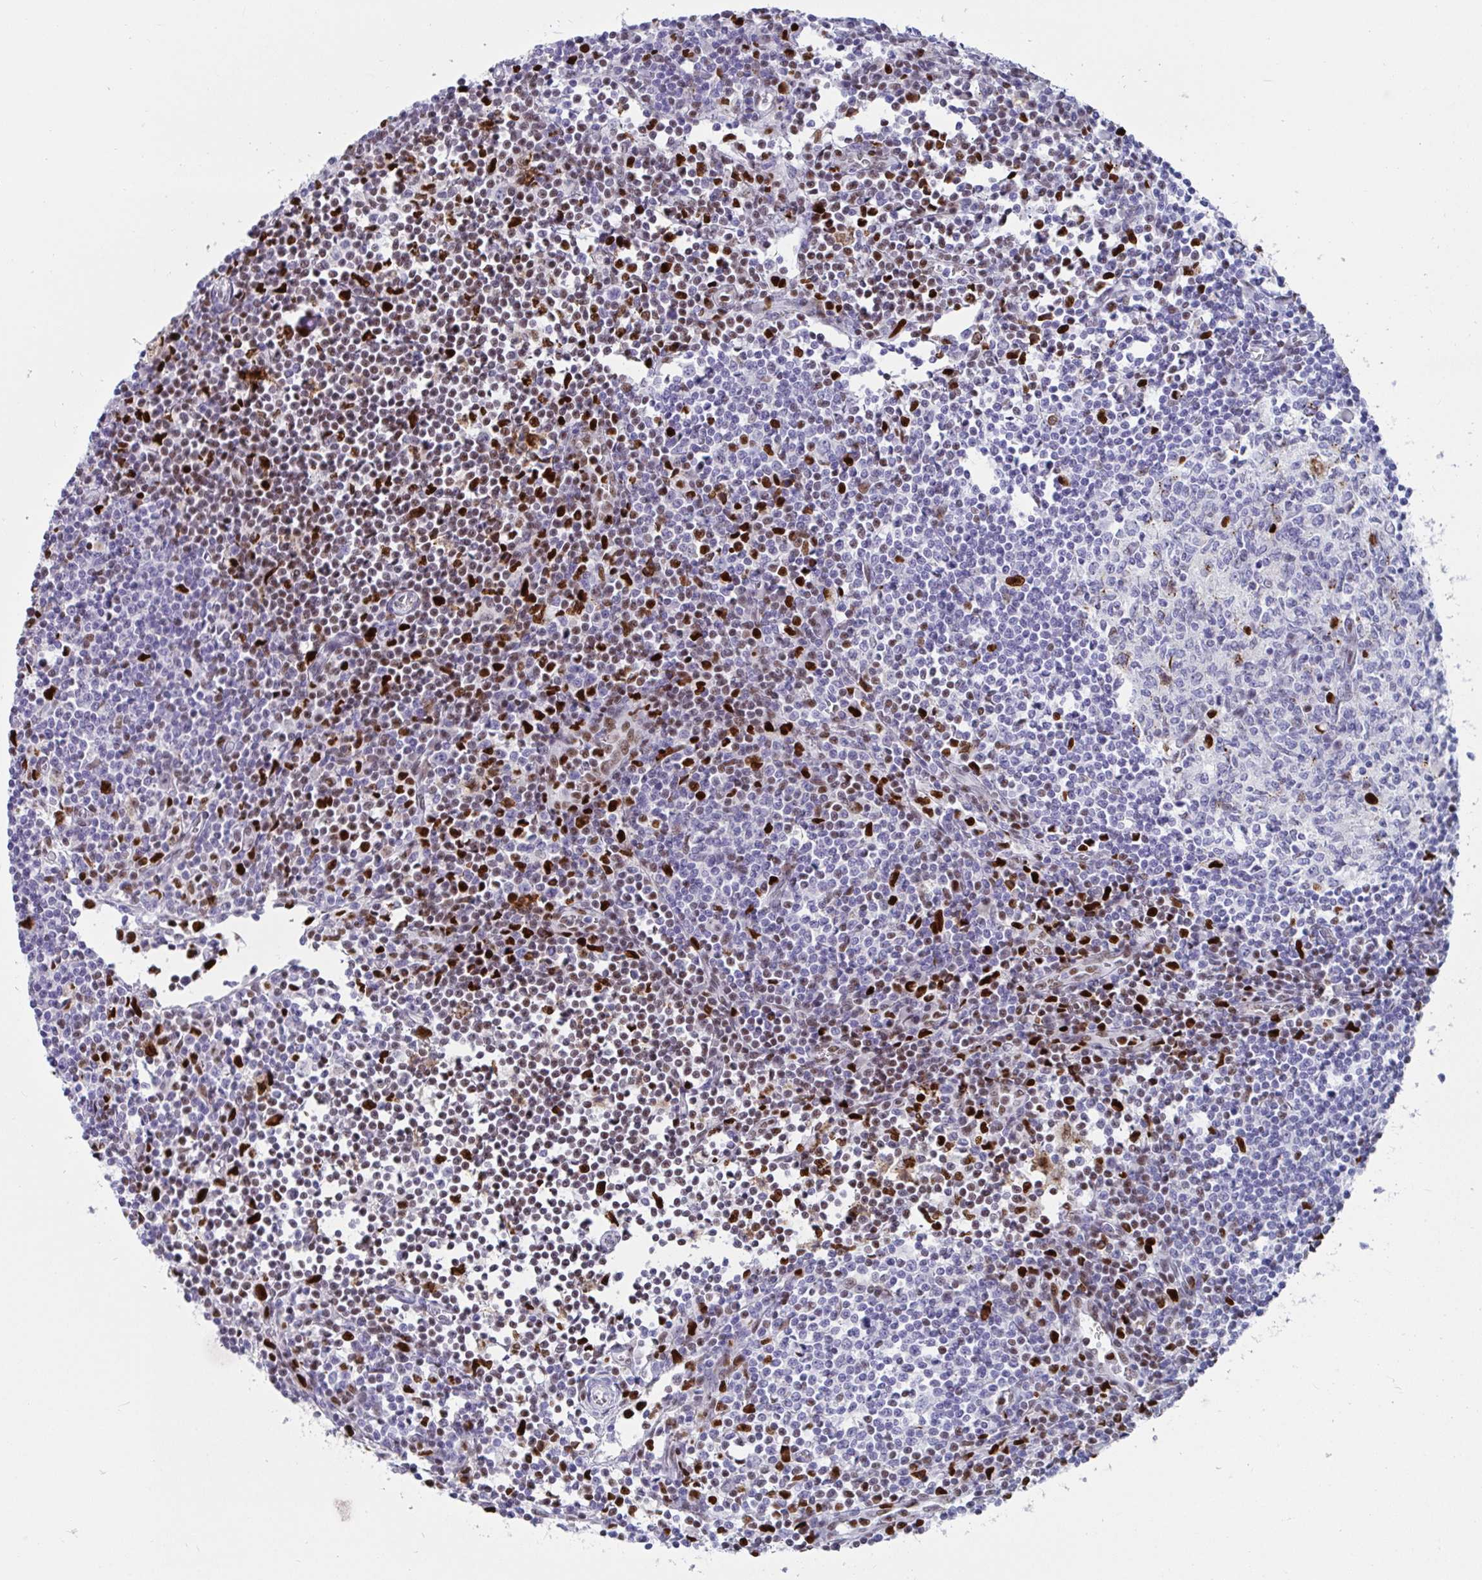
{"staining": {"intensity": "strong", "quantity": "<25%", "location": "nuclear"}, "tissue": "lymph node", "cell_type": "Germinal center cells", "image_type": "normal", "snomed": [{"axis": "morphology", "description": "Normal tissue, NOS"}, {"axis": "topography", "description": "Lymph node"}], "caption": "A histopathology image showing strong nuclear expression in approximately <25% of germinal center cells in normal lymph node, as visualized by brown immunohistochemical staining.", "gene": "ZNF586", "patient": {"sex": "male", "age": 67}}